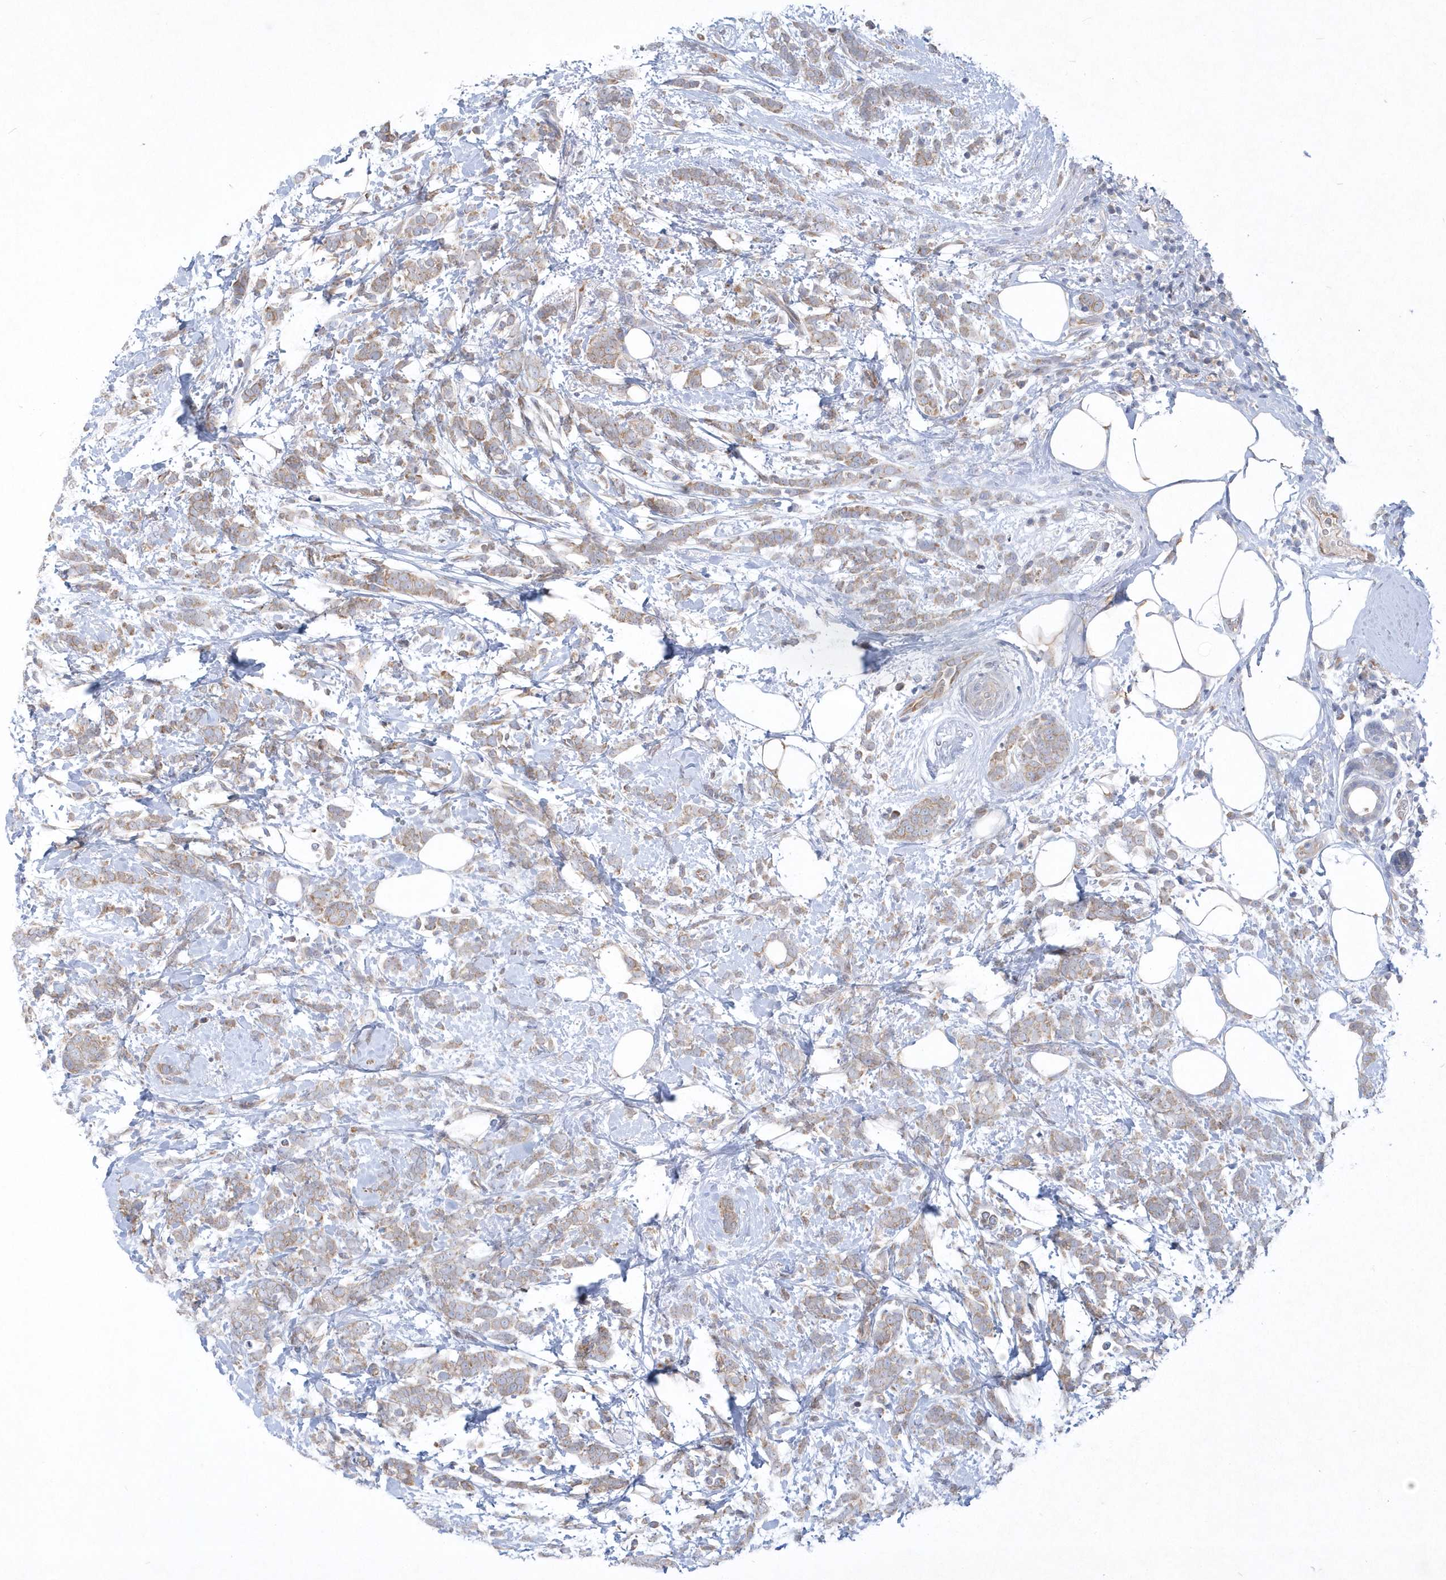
{"staining": {"intensity": "weak", "quantity": "25%-75%", "location": "cytoplasmic/membranous"}, "tissue": "breast cancer", "cell_type": "Tumor cells", "image_type": "cancer", "snomed": [{"axis": "morphology", "description": "Lobular carcinoma"}, {"axis": "topography", "description": "Breast"}], "caption": "Lobular carcinoma (breast) stained with DAB immunohistochemistry demonstrates low levels of weak cytoplasmic/membranous staining in about 25%-75% of tumor cells.", "gene": "DGAT1", "patient": {"sex": "female", "age": 58}}